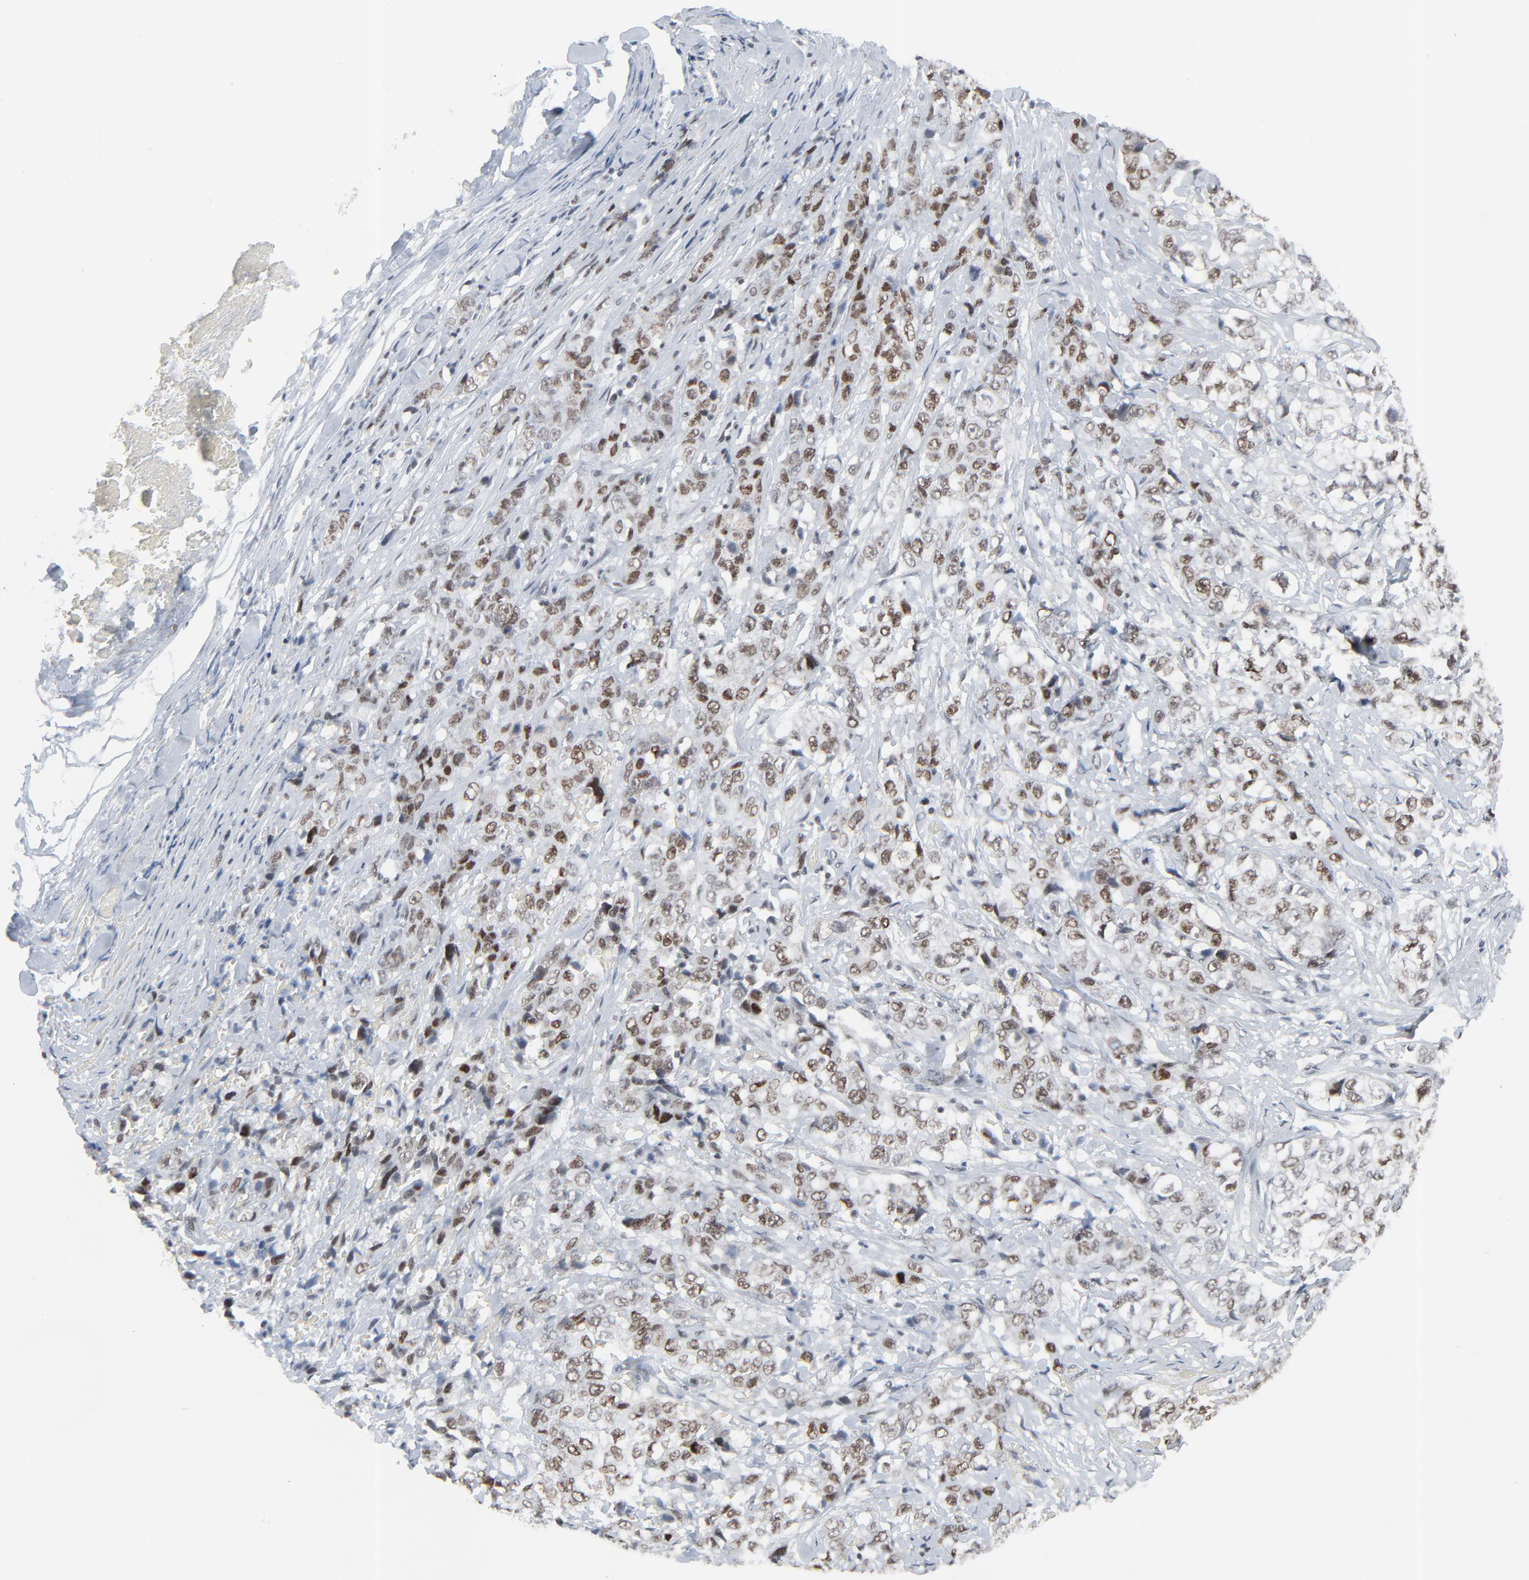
{"staining": {"intensity": "moderate", "quantity": ">75%", "location": "nuclear"}, "tissue": "stomach cancer", "cell_type": "Tumor cells", "image_type": "cancer", "snomed": [{"axis": "morphology", "description": "Adenocarcinoma, NOS"}, {"axis": "topography", "description": "Stomach"}], "caption": "High-power microscopy captured an immunohistochemistry photomicrograph of stomach adenocarcinoma, revealing moderate nuclear positivity in about >75% of tumor cells. (DAB (3,3'-diaminobenzidine) = brown stain, brightfield microscopy at high magnification).", "gene": "FBXO28", "patient": {"sex": "male", "age": 48}}